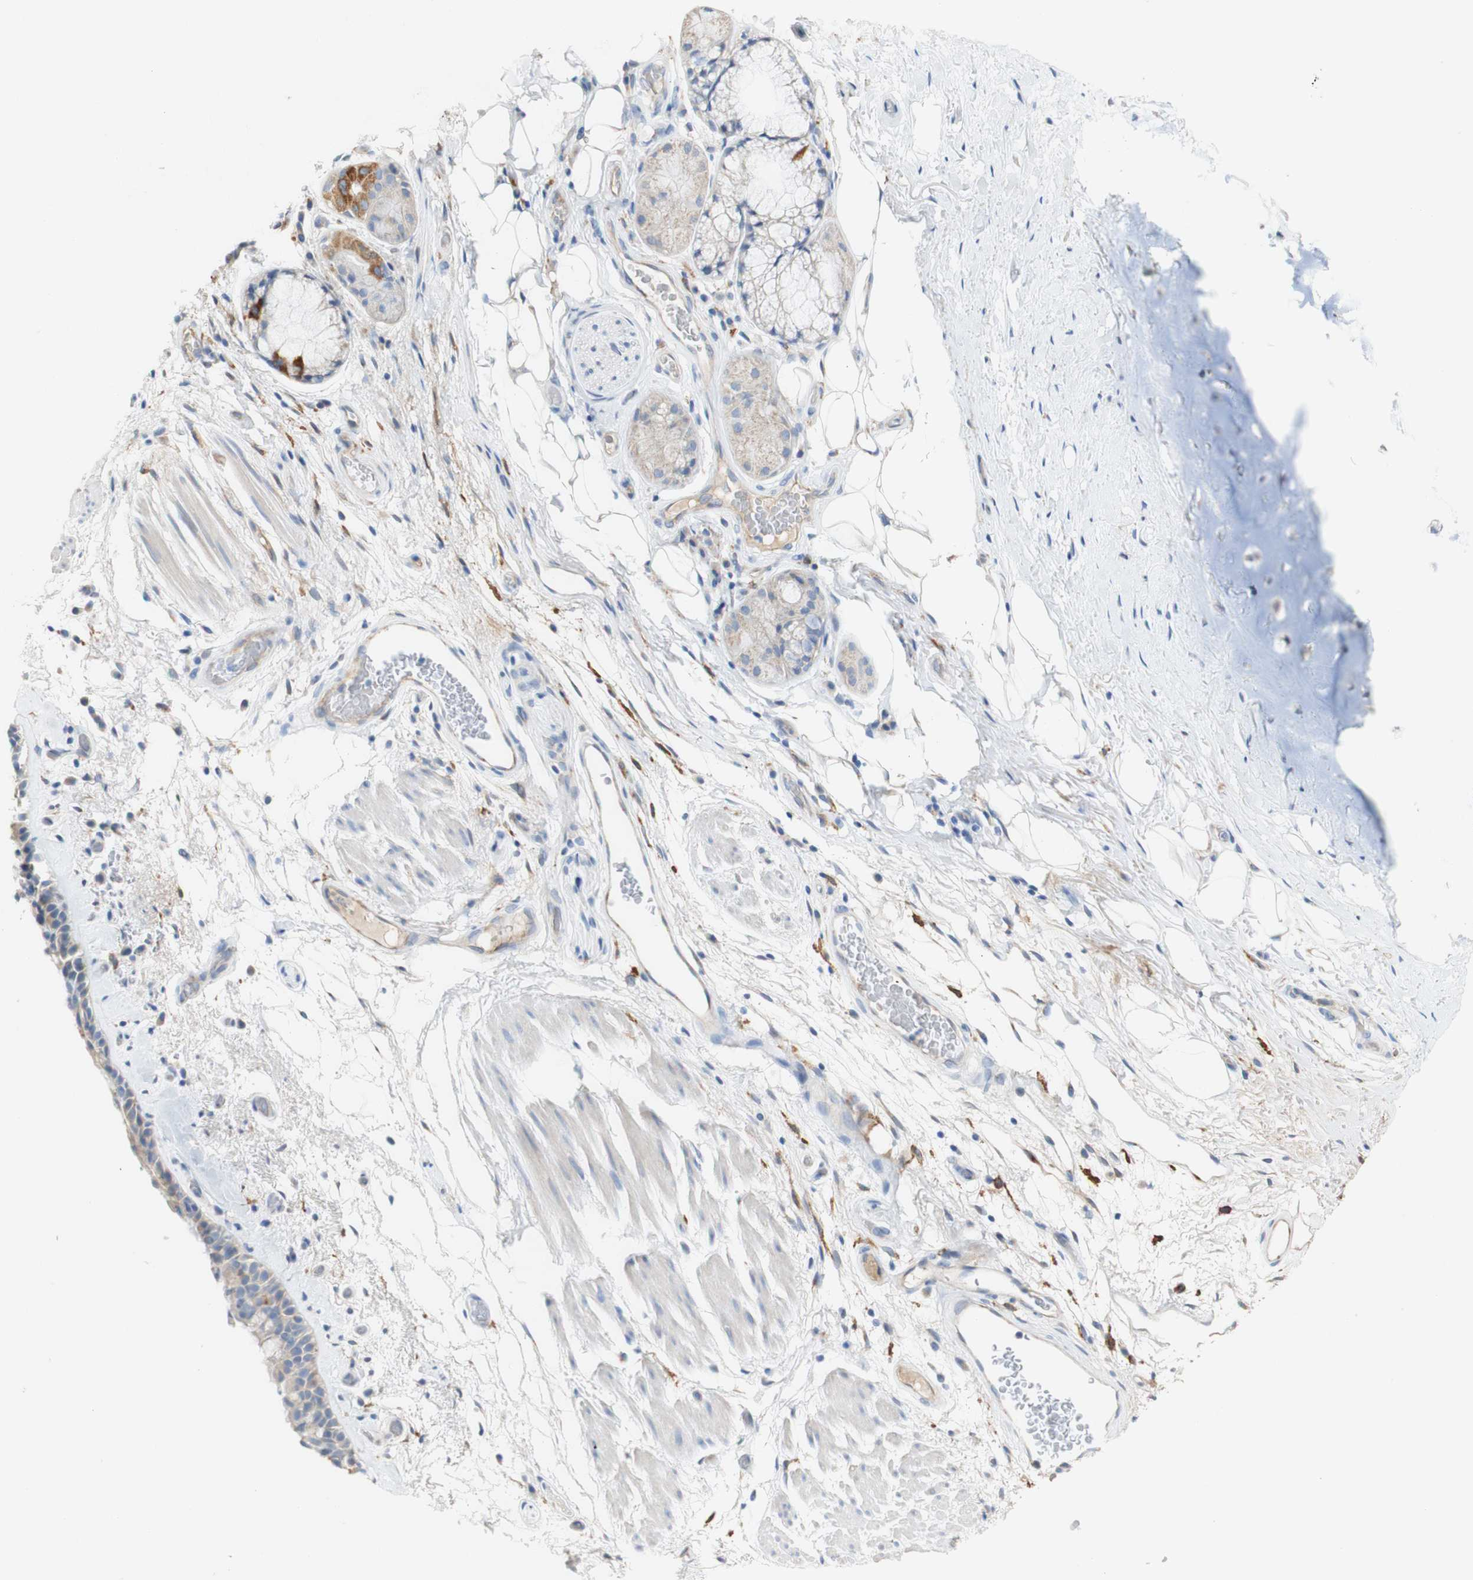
{"staining": {"intensity": "weak", "quantity": "25%-75%", "location": "cytoplasmic/membranous"}, "tissue": "bronchus", "cell_type": "Respiratory epithelial cells", "image_type": "normal", "snomed": [{"axis": "morphology", "description": "Normal tissue, NOS"}, {"axis": "morphology", "description": "Adenocarcinoma, NOS"}, {"axis": "topography", "description": "Bronchus"}, {"axis": "topography", "description": "Lung"}], "caption": "Human bronchus stained for a protein (brown) reveals weak cytoplasmic/membranous positive positivity in about 25%-75% of respiratory epithelial cells.", "gene": "FCGRT", "patient": {"sex": "female", "age": 54}}